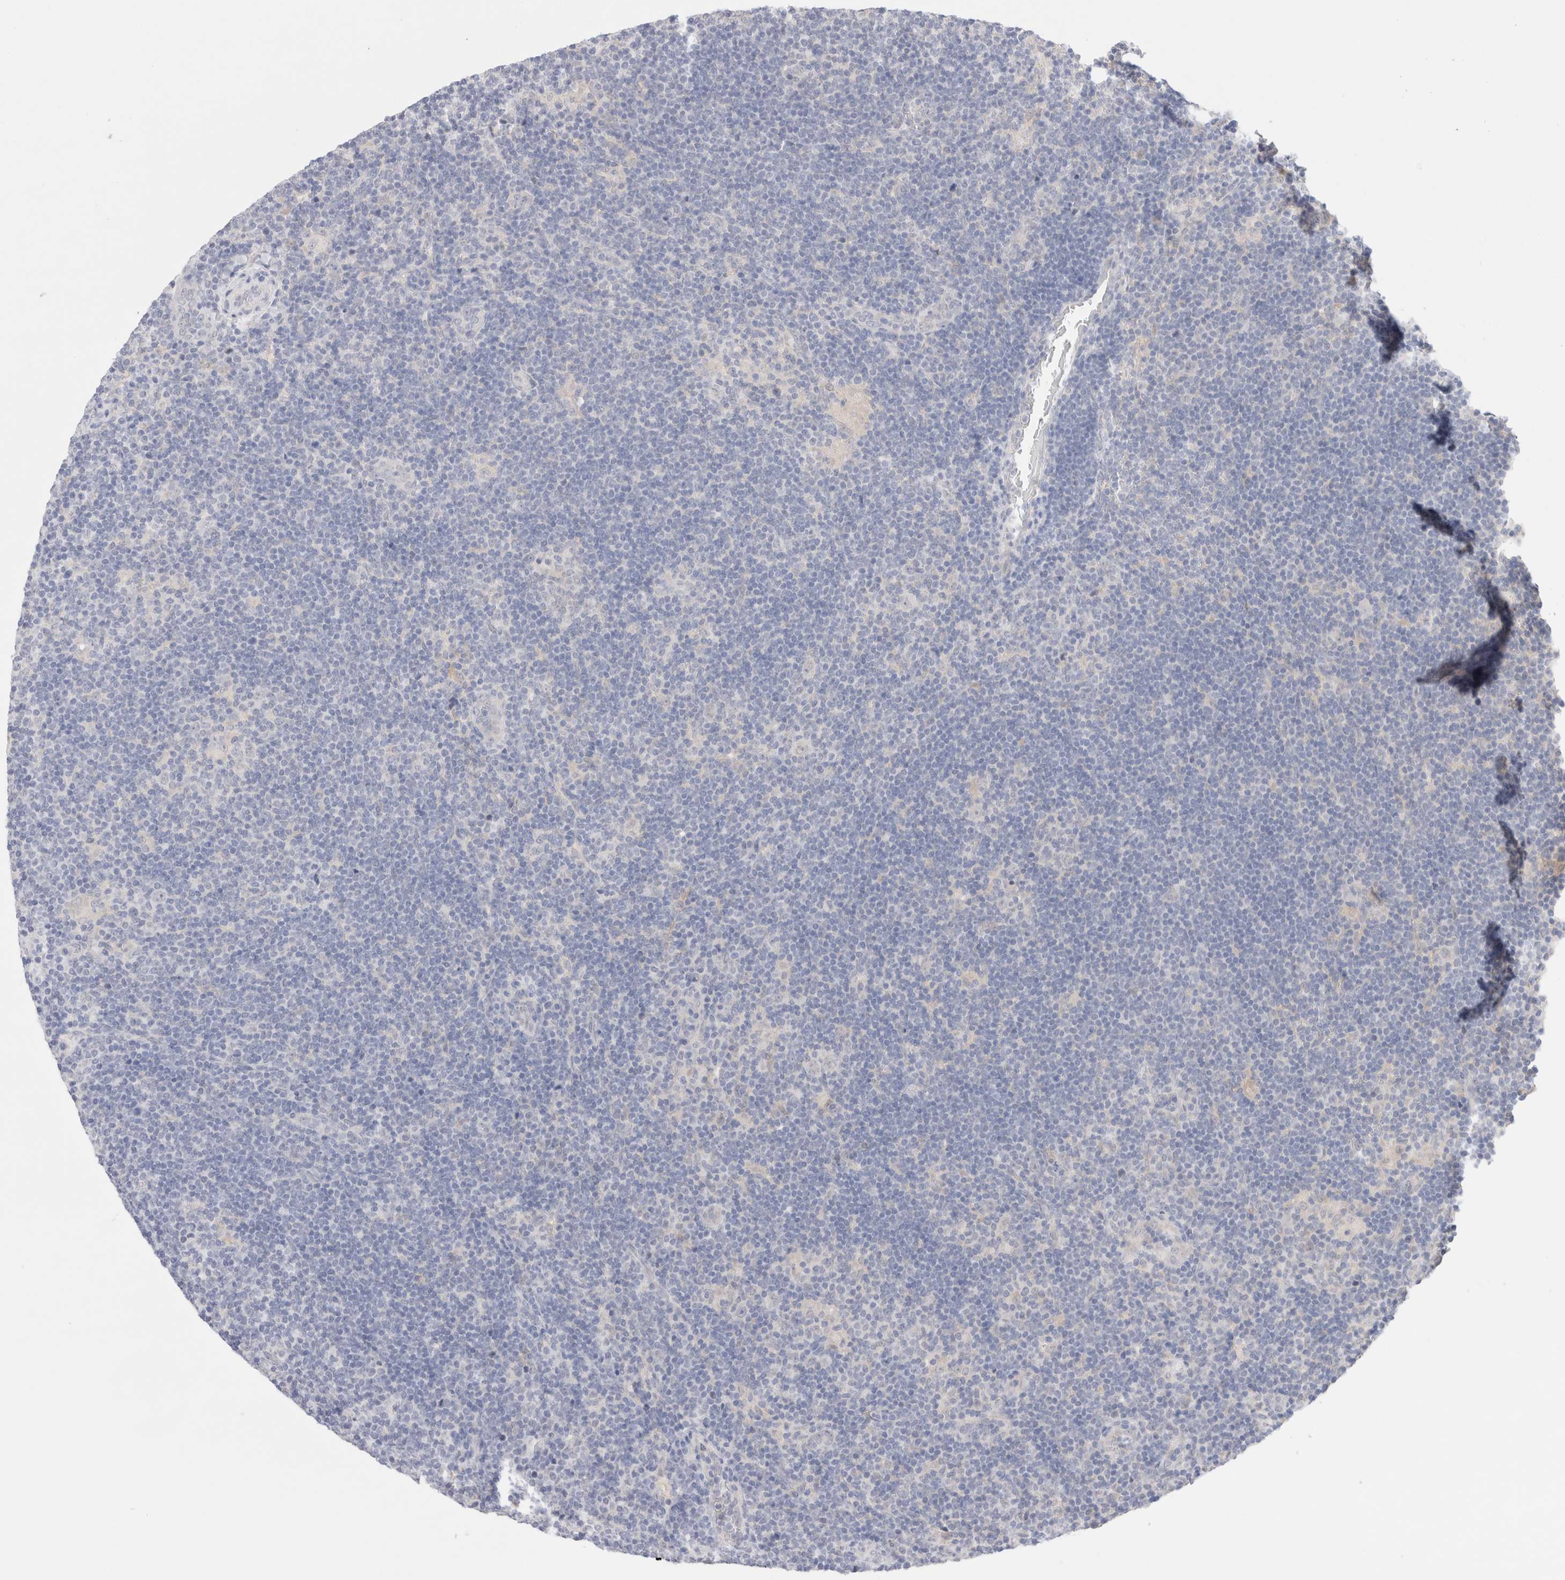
{"staining": {"intensity": "negative", "quantity": "none", "location": "none"}, "tissue": "lymphoma", "cell_type": "Tumor cells", "image_type": "cancer", "snomed": [{"axis": "morphology", "description": "Hodgkin's disease, NOS"}, {"axis": "topography", "description": "Lymph node"}], "caption": "A high-resolution histopathology image shows immunohistochemistry staining of lymphoma, which displays no significant staining in tumor cells.", "gene": "SPATA20", "patient": {"sex": "female", "age": 57}}